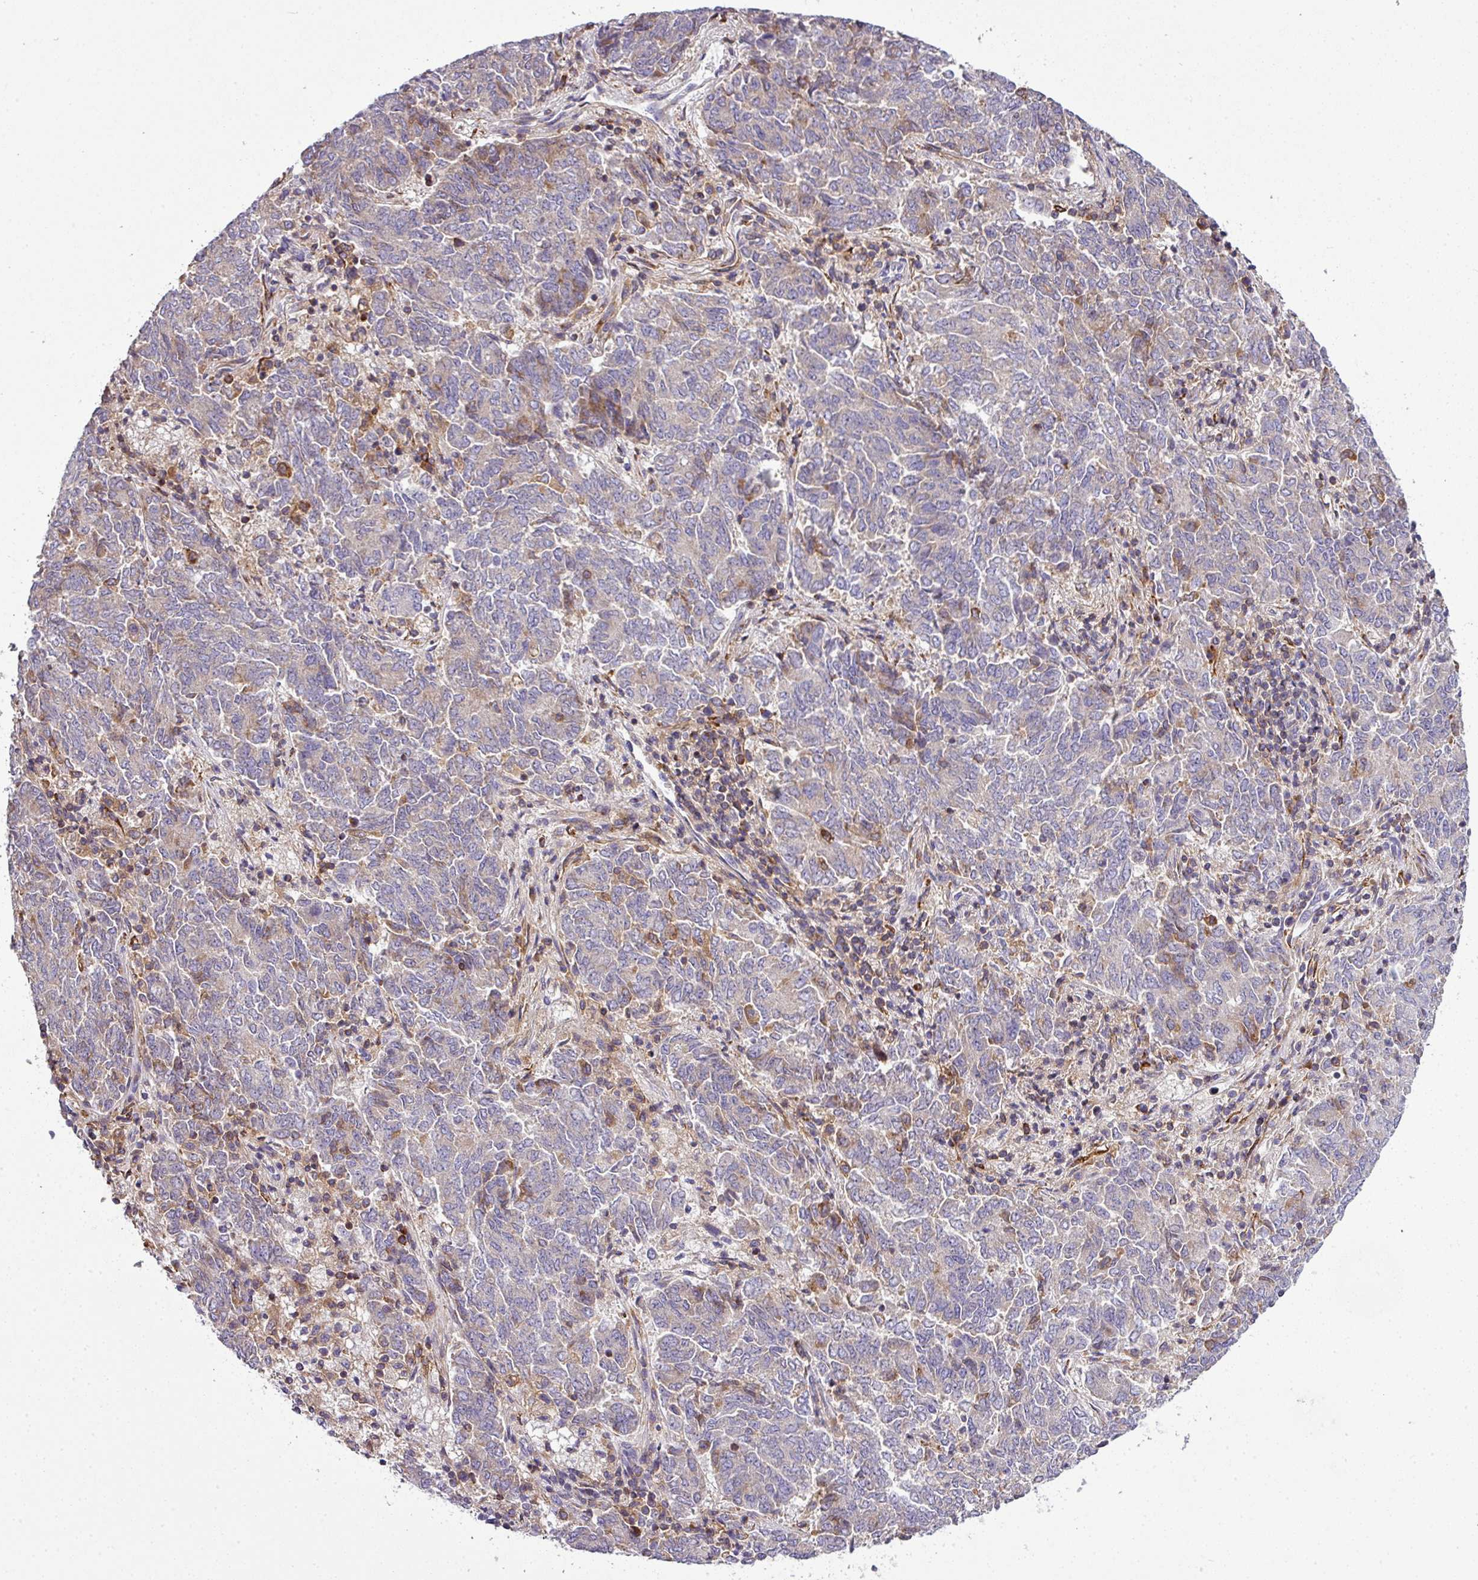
{"staining": {"intensity": "negative", "quantity": "none", "location": "none"}, "tissue": "endometrial cancer", "cell_type": "Tumor cells", "image_type": "cancer", "snomed": [{"axis": "morphology", "description": "Adenocarcinoma, NOS"}, {"axis": "topography", "description": "Endometrium"}], "caption": "This is an immunohistochemistry (IHC) photomicrograph of endometrial adenocarcinoma. There is no expression in tumor cells.", "gene": "LRRC74B", "patient": {"sex": "female", "age": 80}}